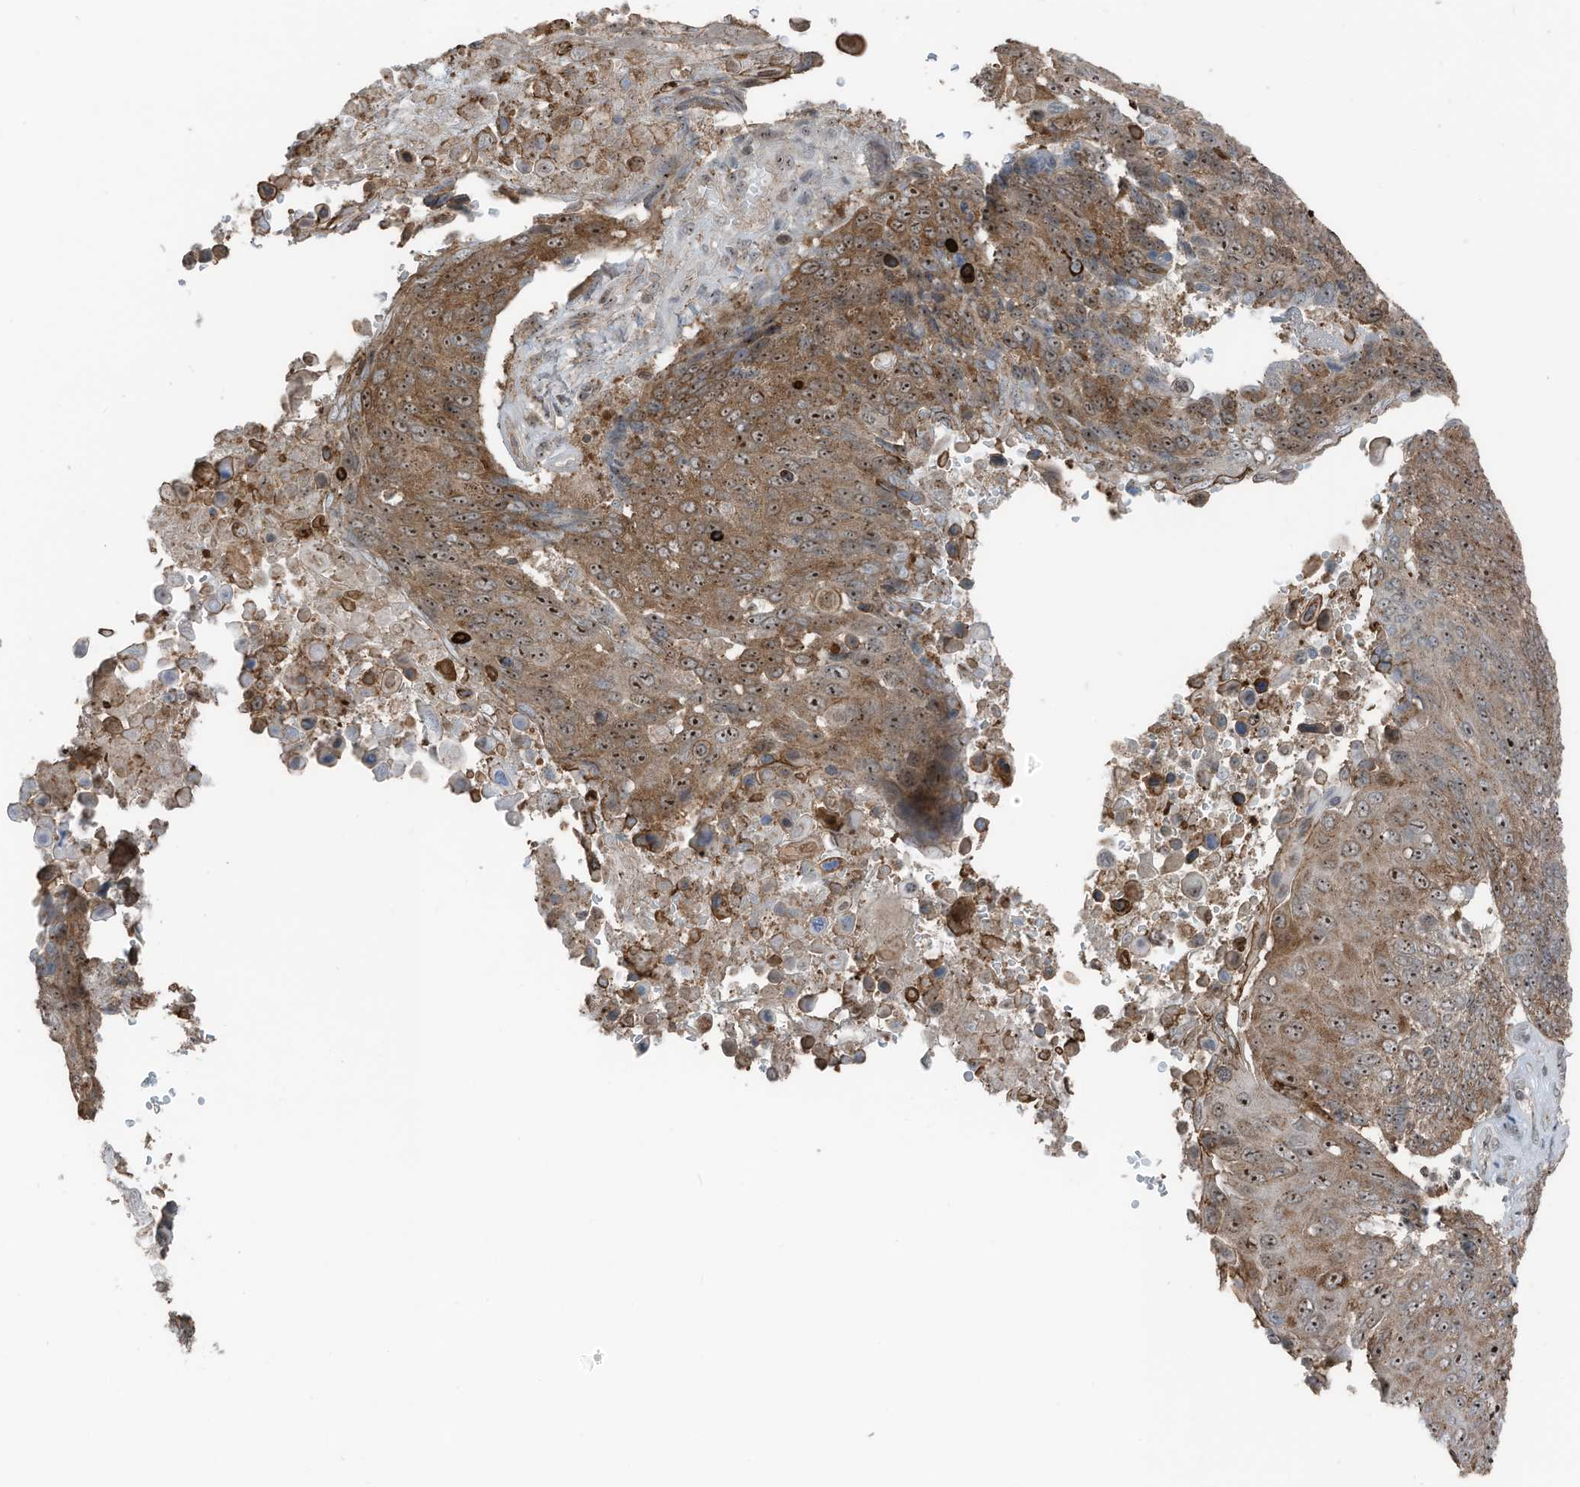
{"staining": {"intensity": "moderate", "quantity": ">75%", "location": "cytoplasmic/membranous,nuclear"}, "tissue": "lung cancer", "cell_type": "Tumor cells", "image_type": "cancer", "snomed": [{"axis": "morphology", "description": "Squamous cell carcinoma, NOS"}, {"axis": "topography", "description": "Lung"}], "caption": "Lung squamous cell carcinoma tissue displays moderate cytoplasmic/membranous and nuclear expression in approximately >75% of tumor cells", "gene": "UTP3", "patient": {"sex": "male", "age": 66}}